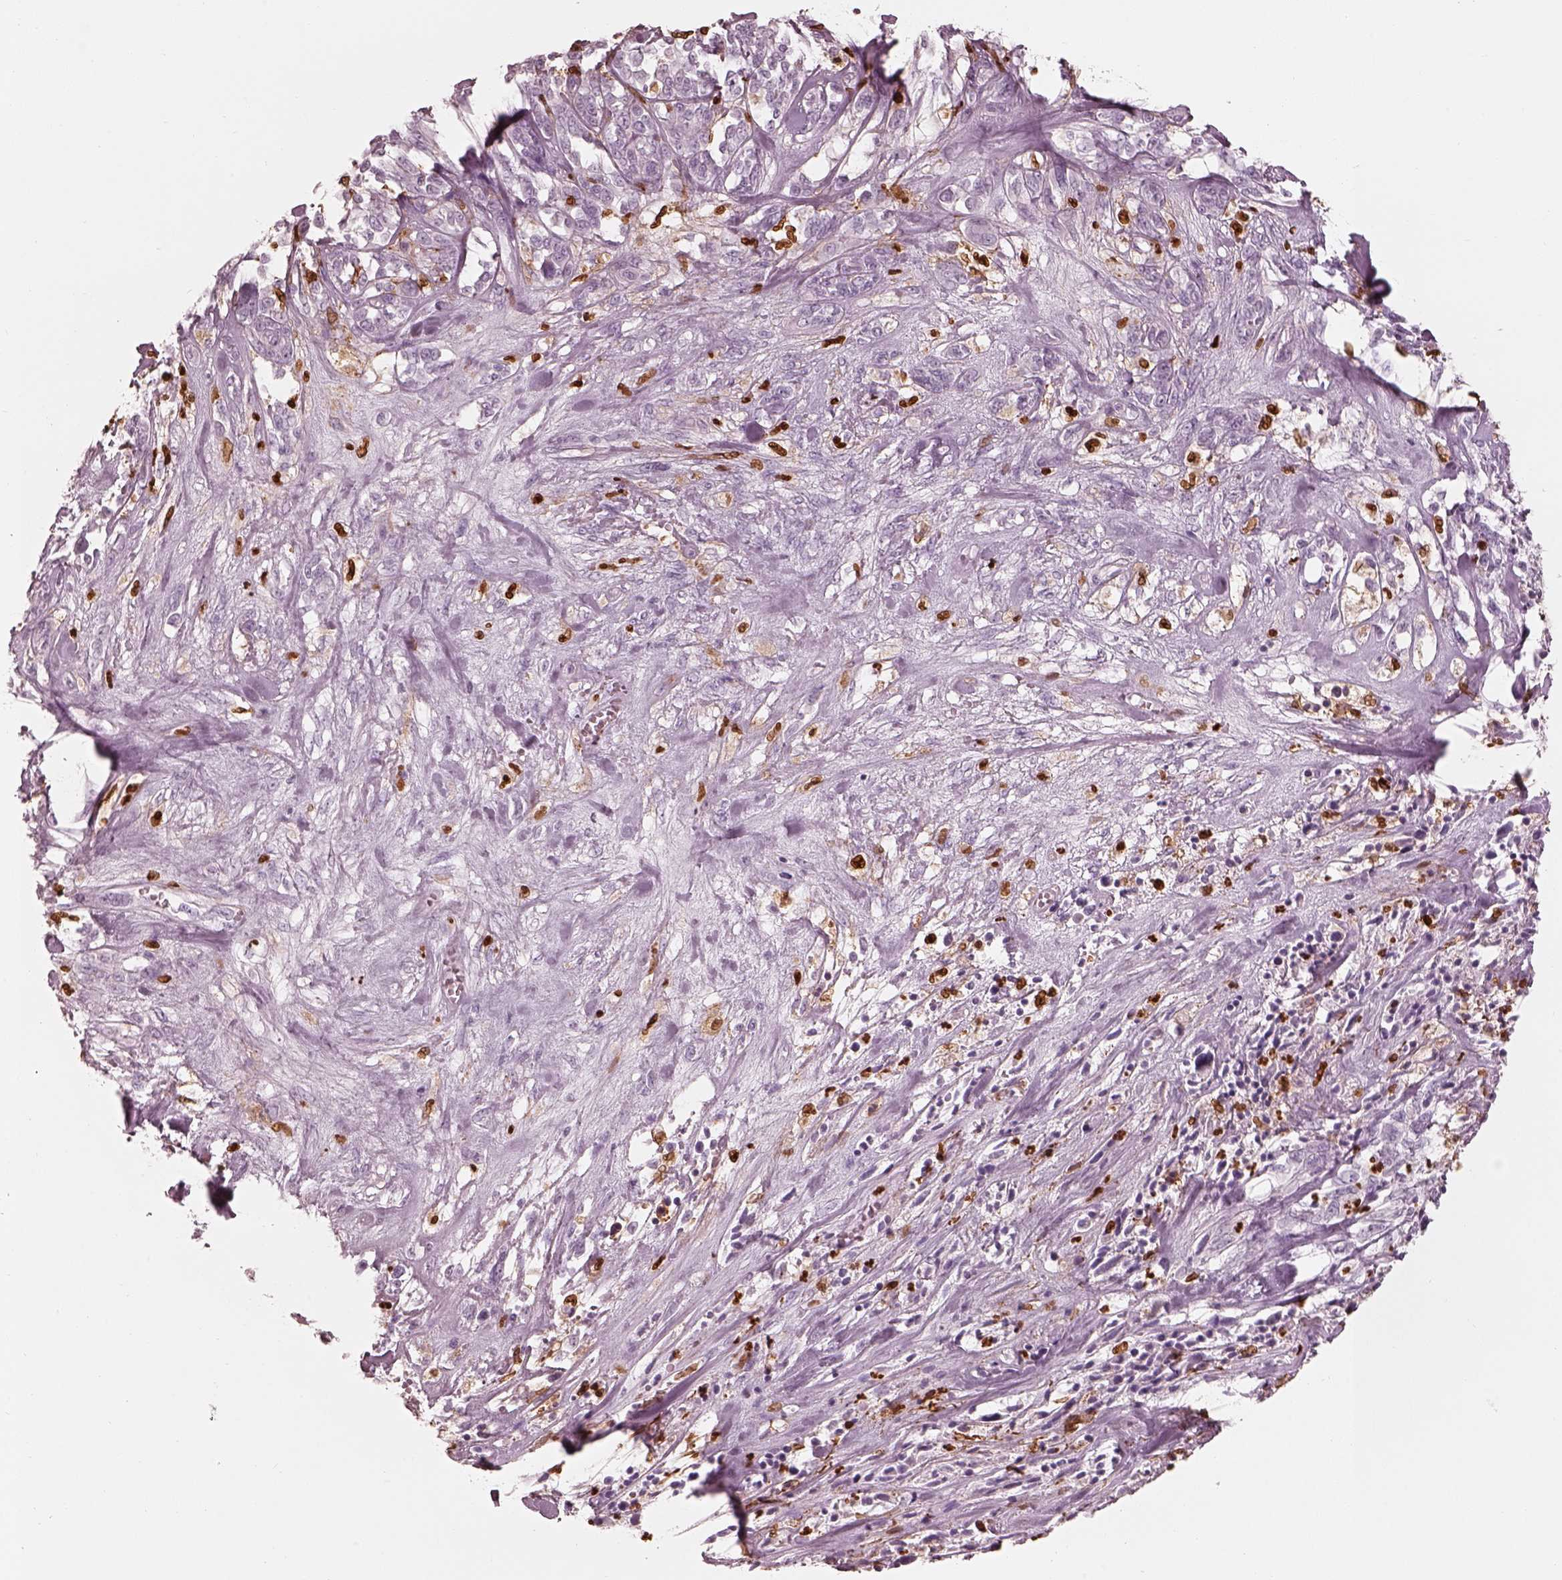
{"staining": {"intensity": "negative", "quantity": "none", "location": "none"}, "tissue": "melanoma", "cell_type": "Tumor cells", "image_type": "cancer", "snomed": [{"axis": "morphology", "description": "Malignant melanoma, NOS"}, {"axis": "topography", "description": "Skin"}], "caption": "Immunohistochemistry of human melanoma shows no expression in tumor cells.", "gene": "ALOX5", "patient": {"sex": "female", "age": 91}}